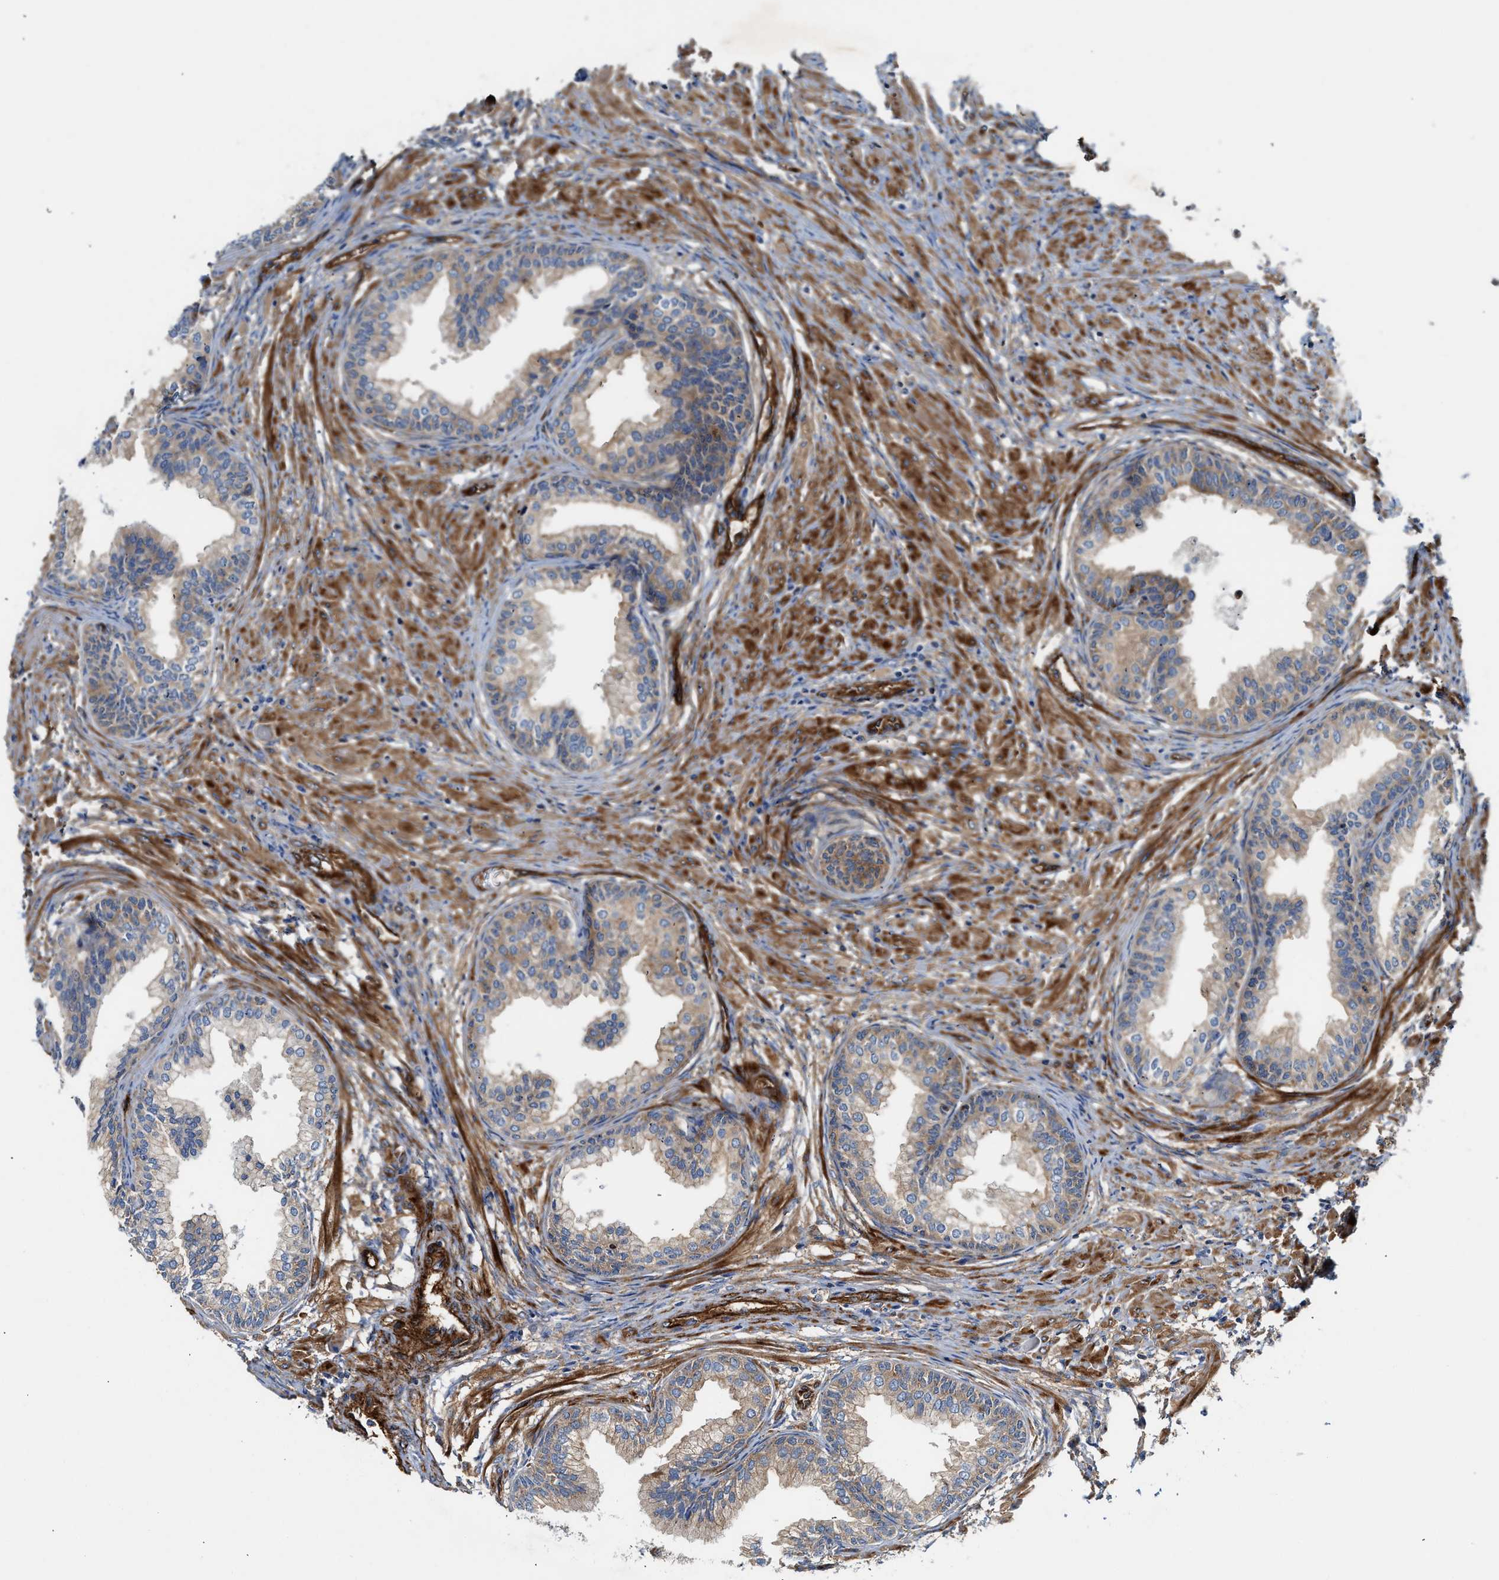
{"staining": {"intensity": "moderate", "quantity": ">75%", "location": "cytoplasmic/membranous"}, "tissue": "prostate", "cell_type": "Glandular cells", "image_type": "normal", "snomed": [{"axis": "morphology", "description": "Normal tissue, NOS"}, {"axis": "topography", "description": "Prostate"}], "caption": "Immunohistochemistry (DAB) staining of benign human prostate shows moderate cytoplasmic/membranous protein positivity in about >75% of glandular cells. Immunohistochemistry (ihc) stains the protein in brown and the nuclei are stained blue.", "gene": "HIP1", "patient": {"sex": "male", "age": 76}}